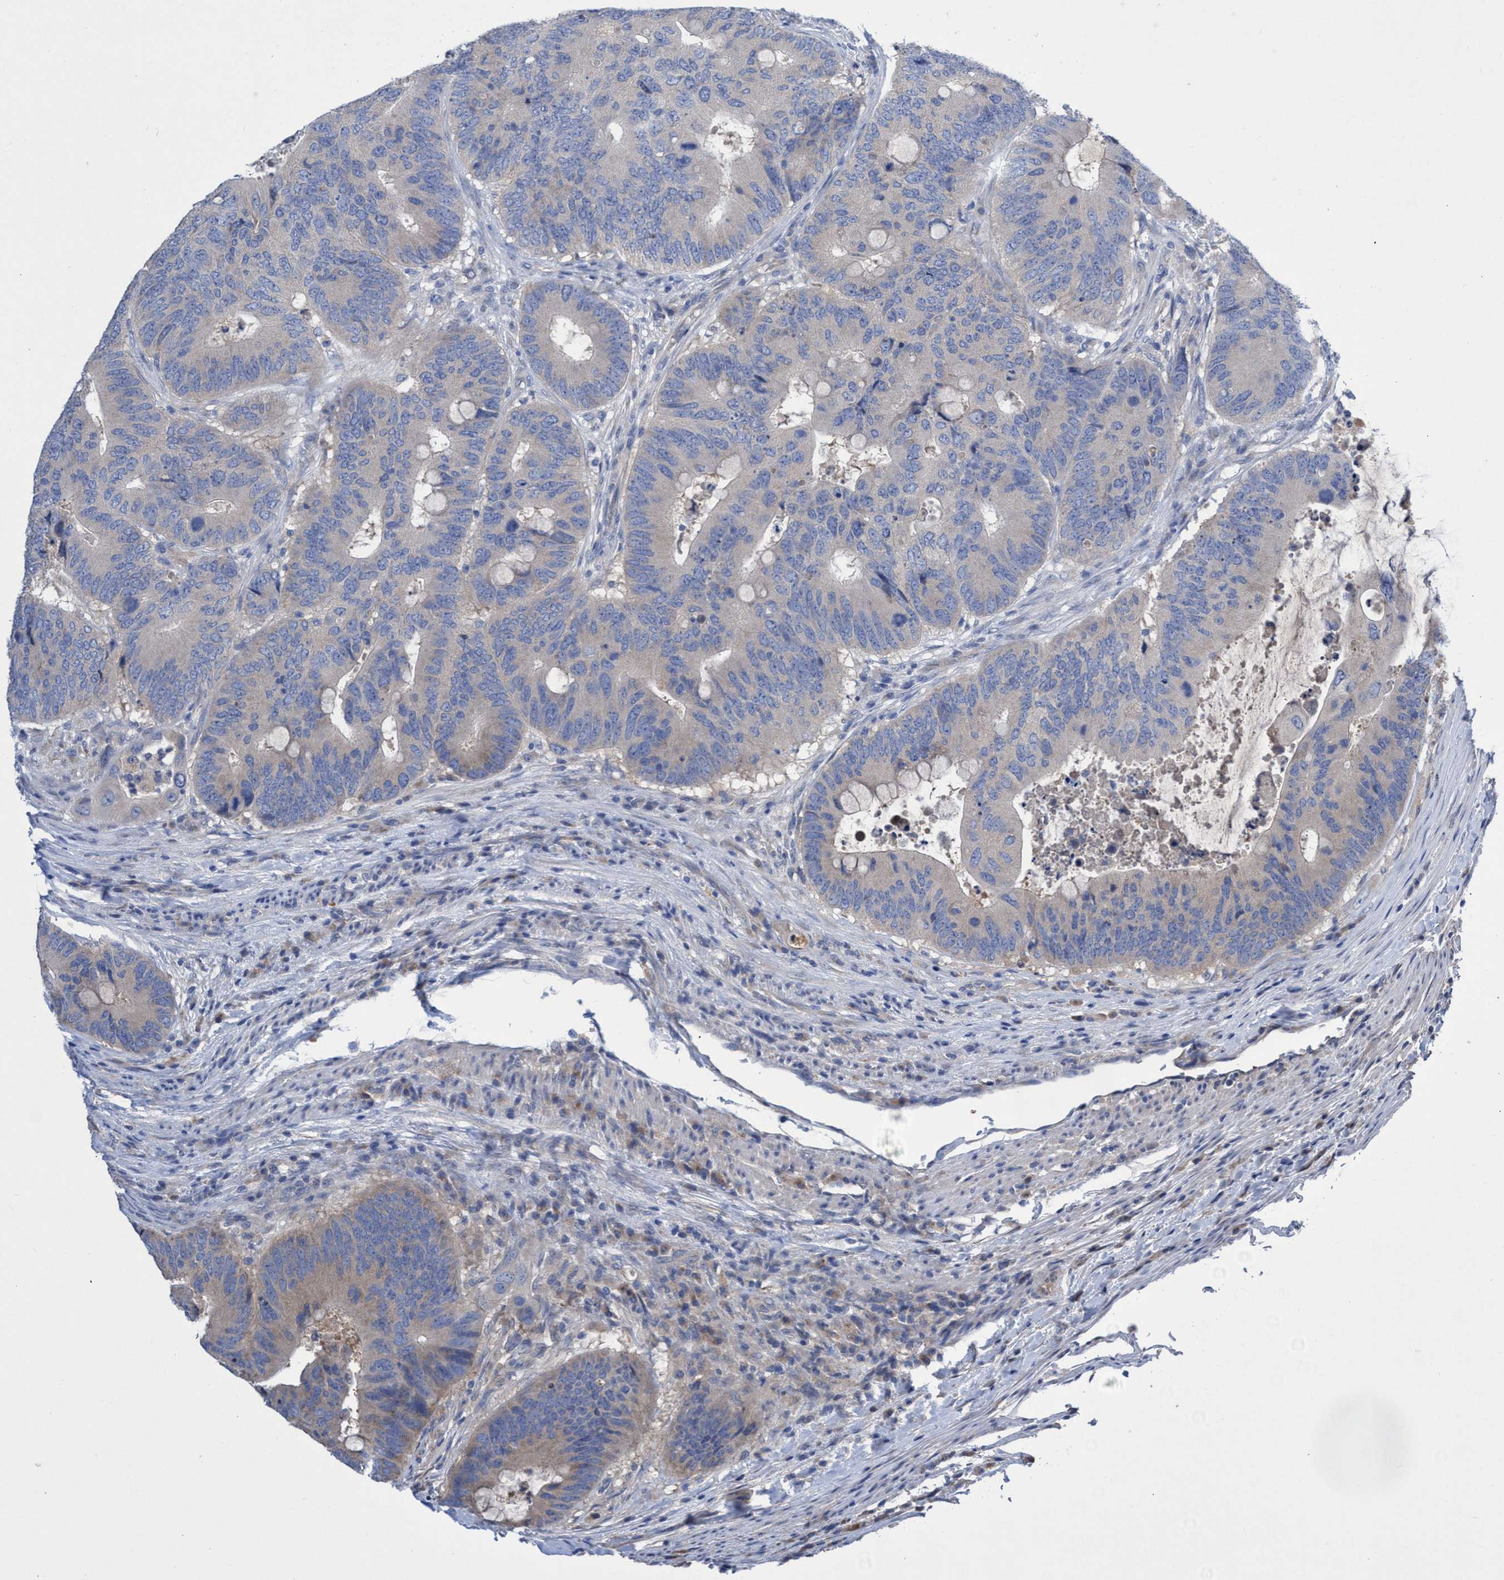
{"staining": {"intensity": "weak", "quantity": "<25%", "location": "cytoplasmic/membranous"}, "tissue": "colorectal cancer", "cell_type": "Tumor cells", "image_type": "cancer", "snomed": [{"axis": "morphology", "description": "Adenocarcinoma, NOS"}, {"axis": "topography", "description": "Colon"}], "caption": "Tumor cells show no significant protein staining in colorectal cancer (adenocarcinoma). (Brightfield microscopy of DAB IHC at high magnification).", "gene": "SVEP1", "patient": {"sex": "male", "age": 71}}